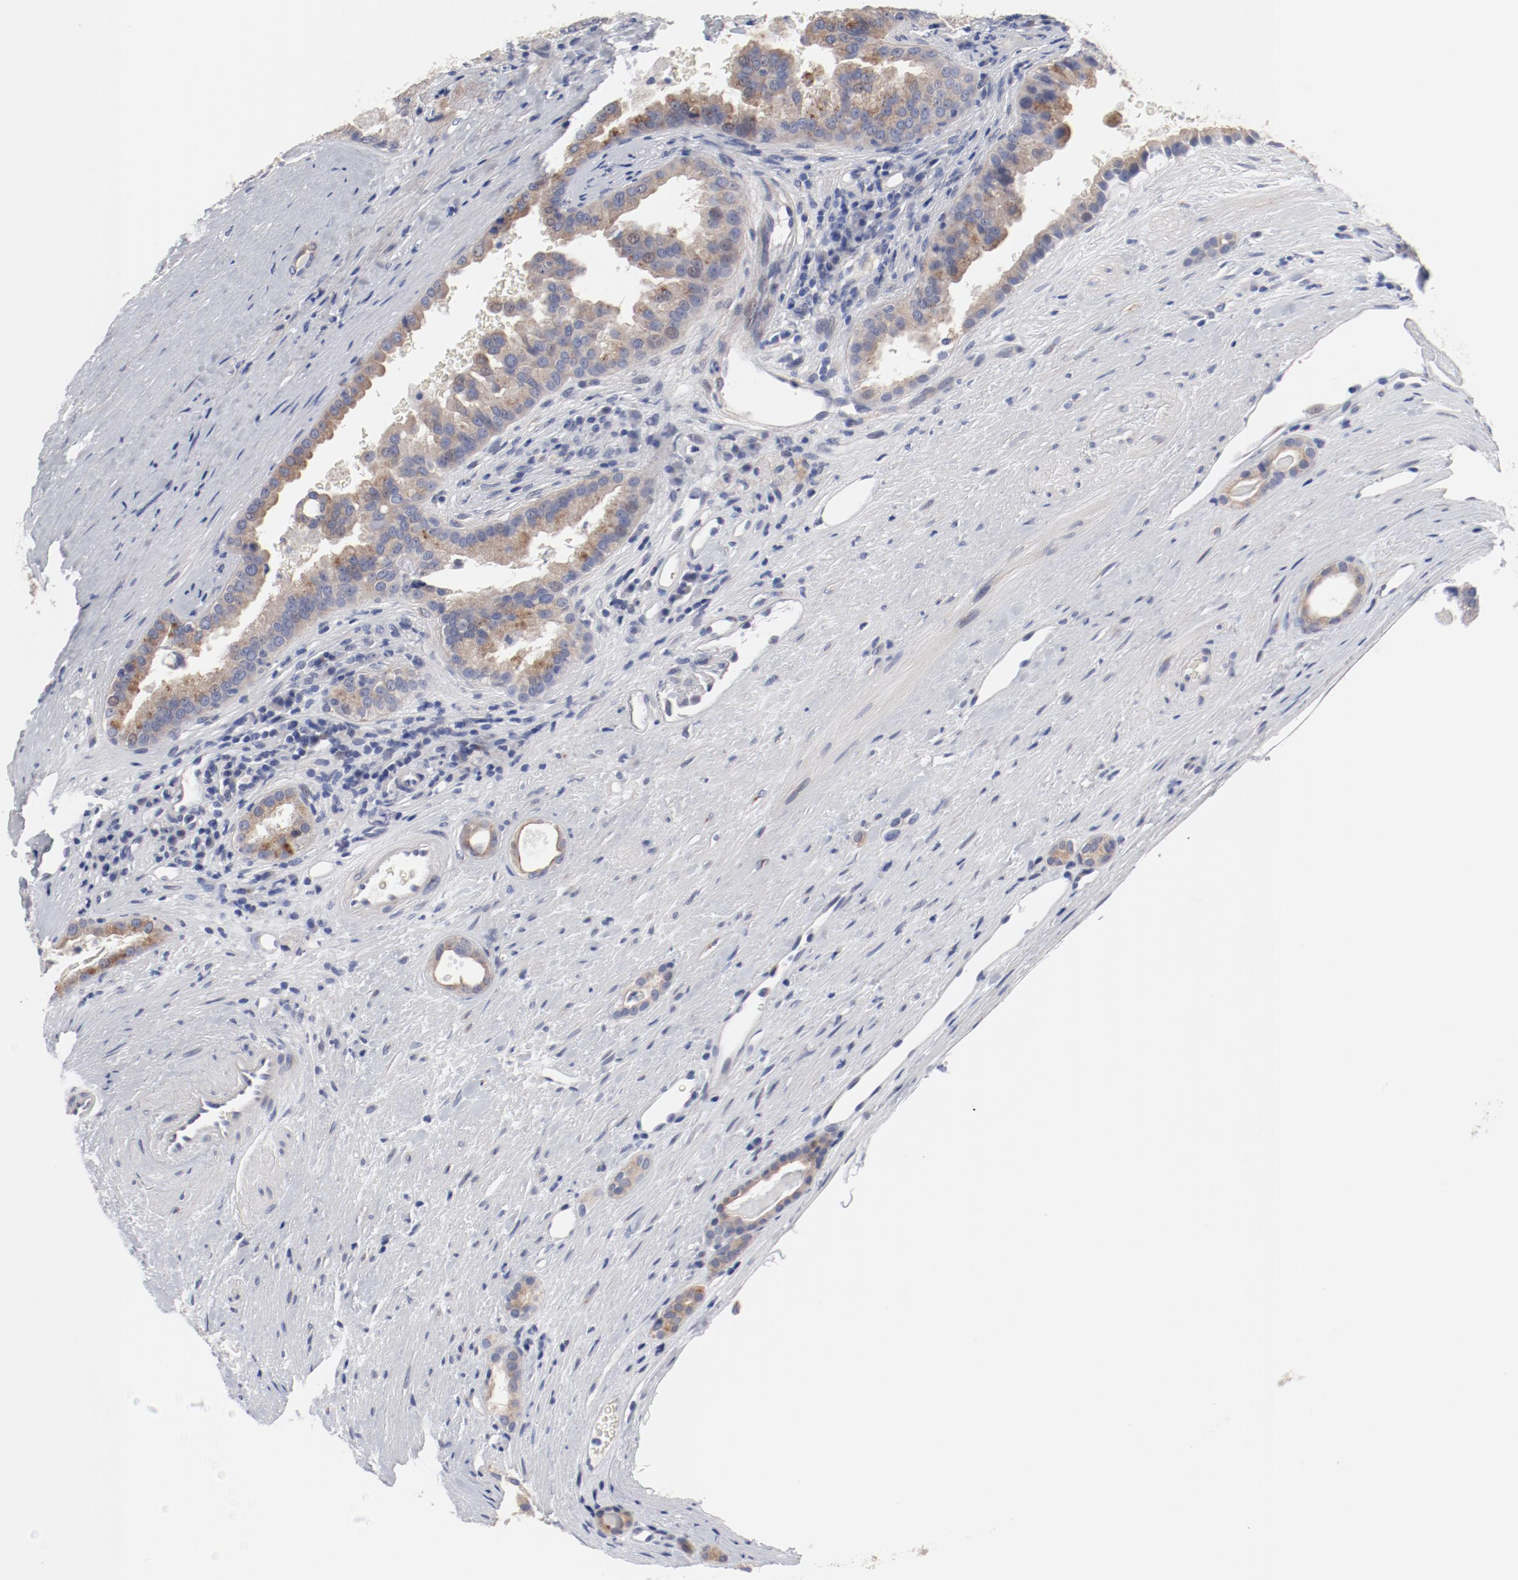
{"staining": {"intensity": "moderate", "quantity": "25%-75%", "location": "cytoplasmic/membranous"}, "tissue": "renal cancer", "cell_type": "Tumor cells", "image_type": "cancer", "snomed": [{"axis": "morphology", "description": "Adenocarcinoma, NOS"}, {"axis": "topography", "description": "Kidney"}], "caption": "Immunohistochemistry (IHC) of renal adenocarcinoma displays medium levels of moderate cytoplasmic/membranous positivity in approximately 25%-75% of tumor cells.", "gene": "GPR143", "patient": {"sex": "male", "age": 61}}